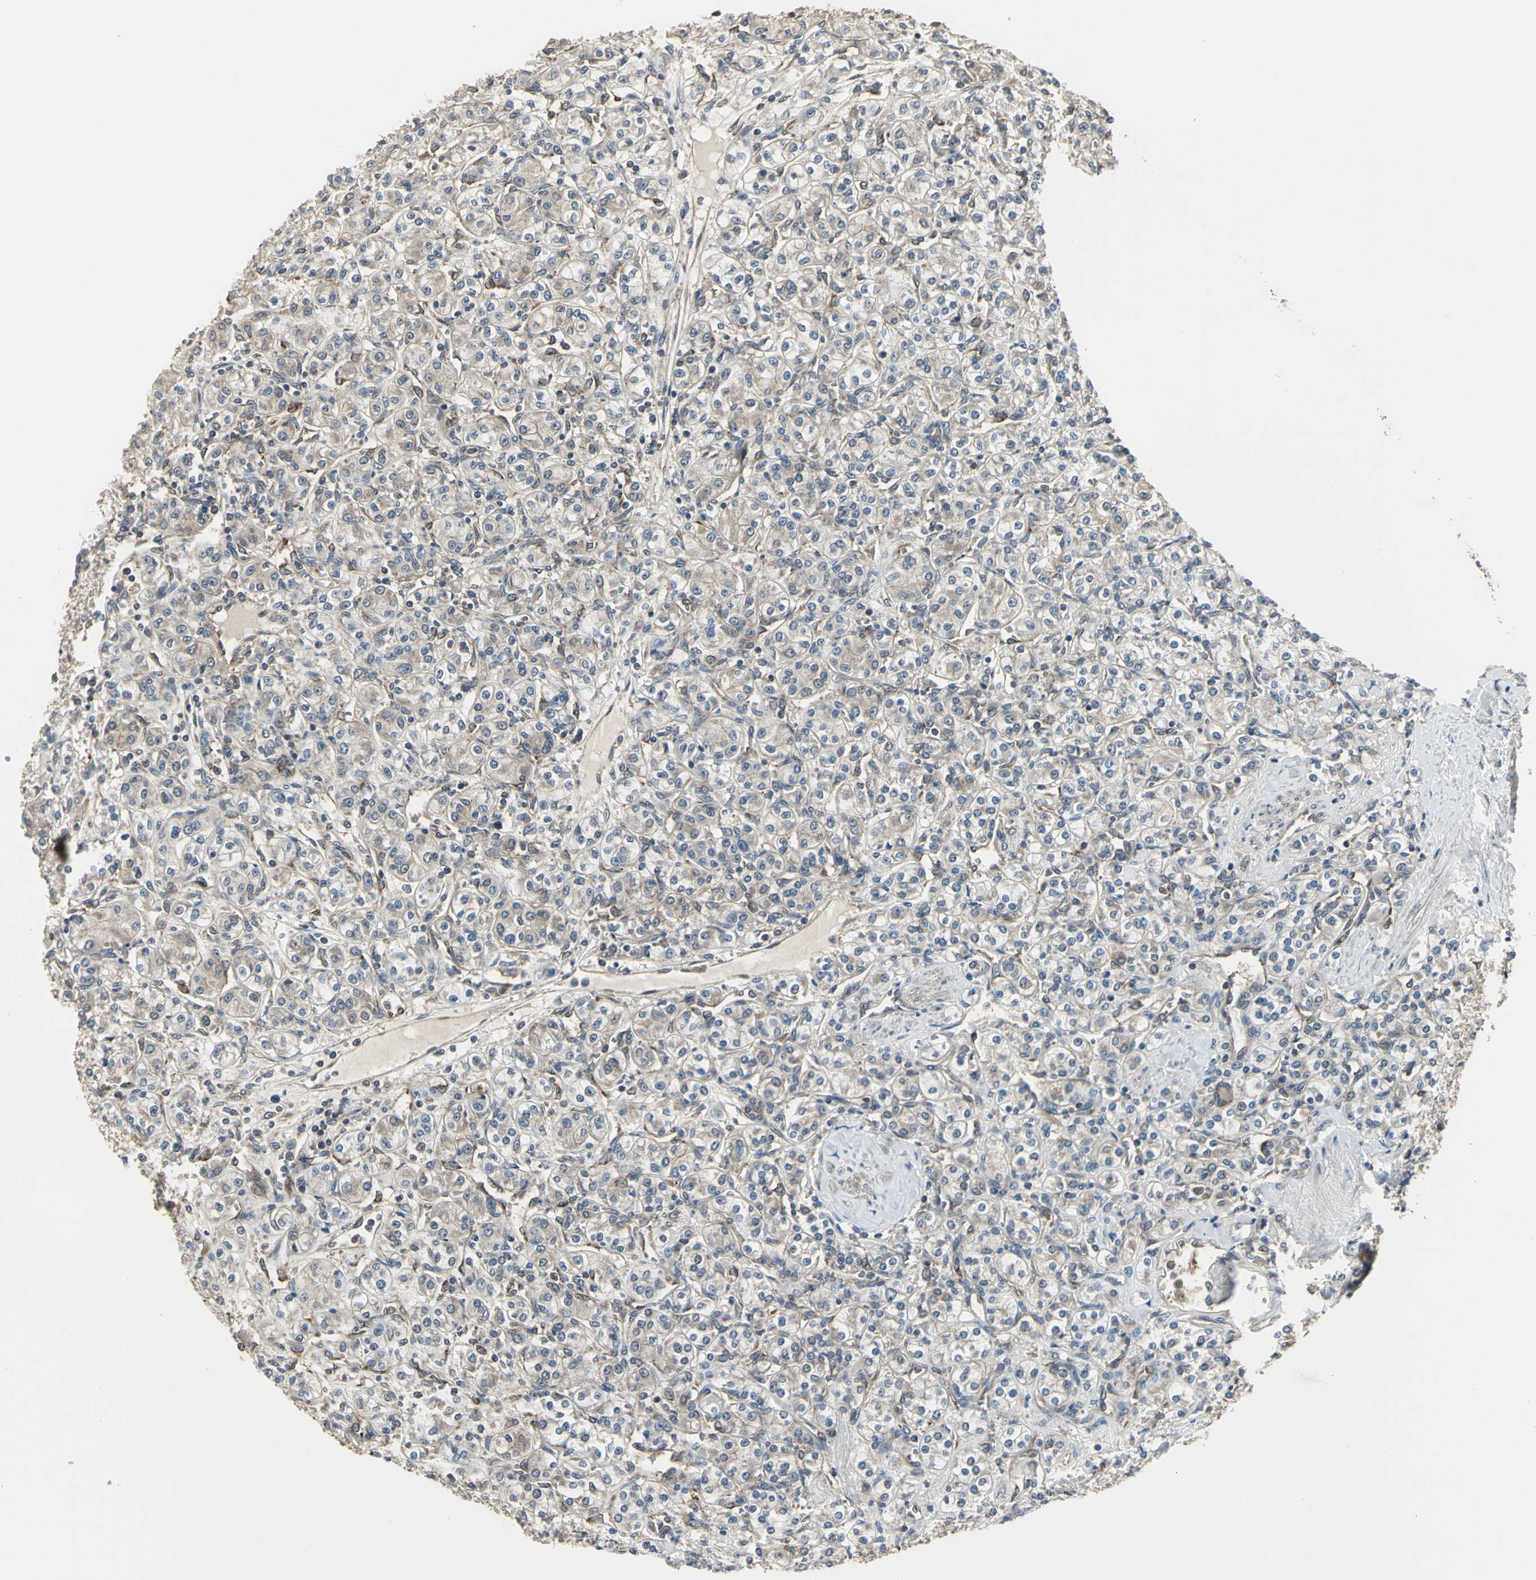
{"staining": {"intensity": "weak", "quantity": "25%-75%", "location": "cytoplasmic/membranous"}, "tissue": "renal cancer", "cell_type": "Tumor cells", "image_type": "cancer", "snomed": [{"axis": "morphology", "description": "Adenocarcinoma, NOS"}, {"axis": "topography", "description": "Kidney"}], "caption": "This is a photomicrograph of immunohistochemistry staining of renal cancer (adenocarcinoma), which shows weak expression in the cytoplasmic/membranous of tumor cells.", "gene": "PFDN1", "patient": {"sex": "male", "age": 77}}